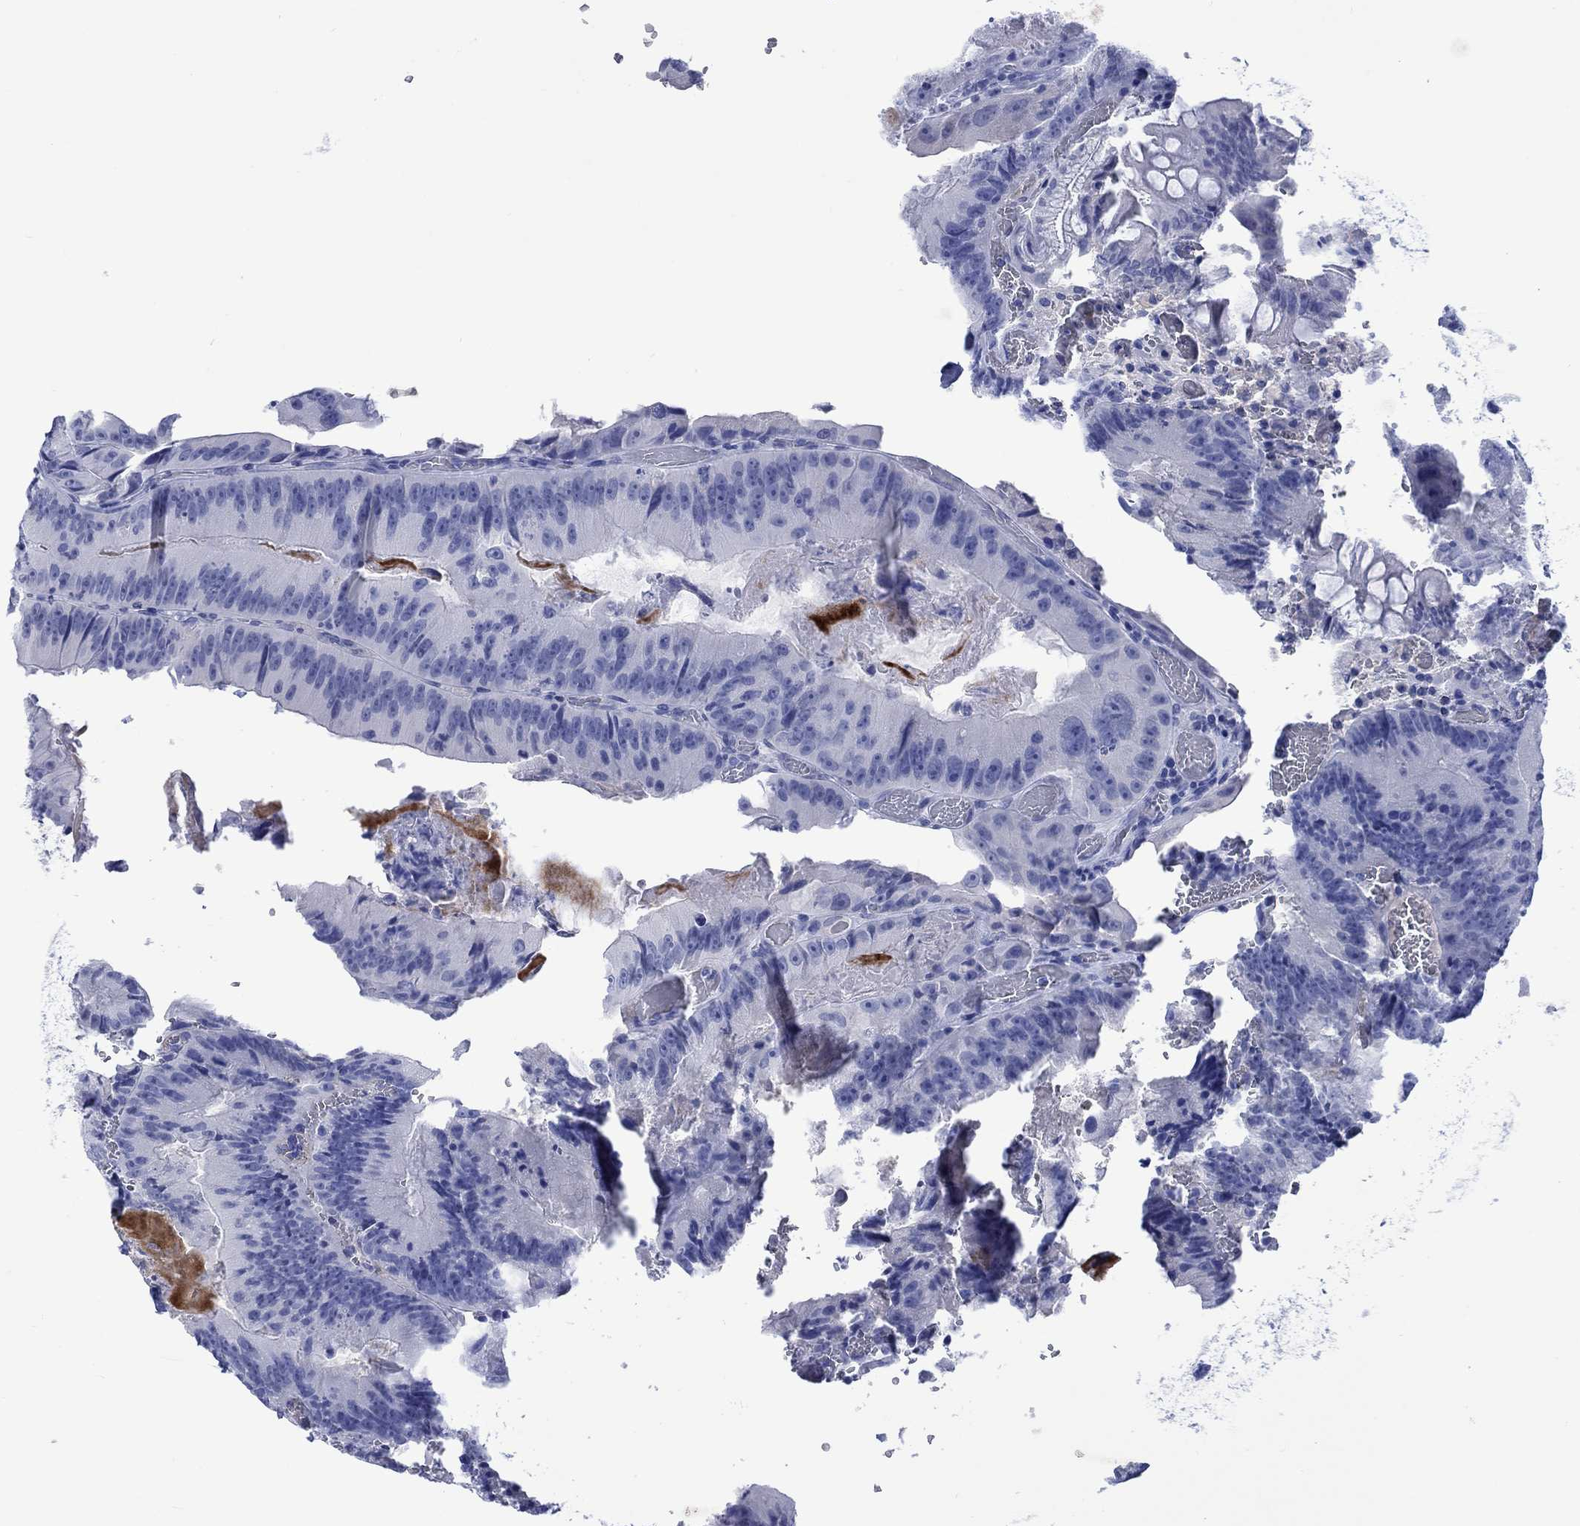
{"staining": {"intensity": "negative", "quantity": "none", "location": "none"}, "tissue": "colorectal cancer", "cell_type": "Tumor cells", "image_type": "cancer", "snomed": [{"axis": "morphology", "description": "Adenocarcinoma, NOS"}, {"axis": "topography", "description": "Colon"}], "caption": "High magnification brightfield microscopy of colorectal adenocarcinoma stained with DAB (brown) and counterstained with hematoxylin (blue): tumor cells show no significant staining.", "gene": "CACNG3", "patient": {"sex": "female", "age": 86}}